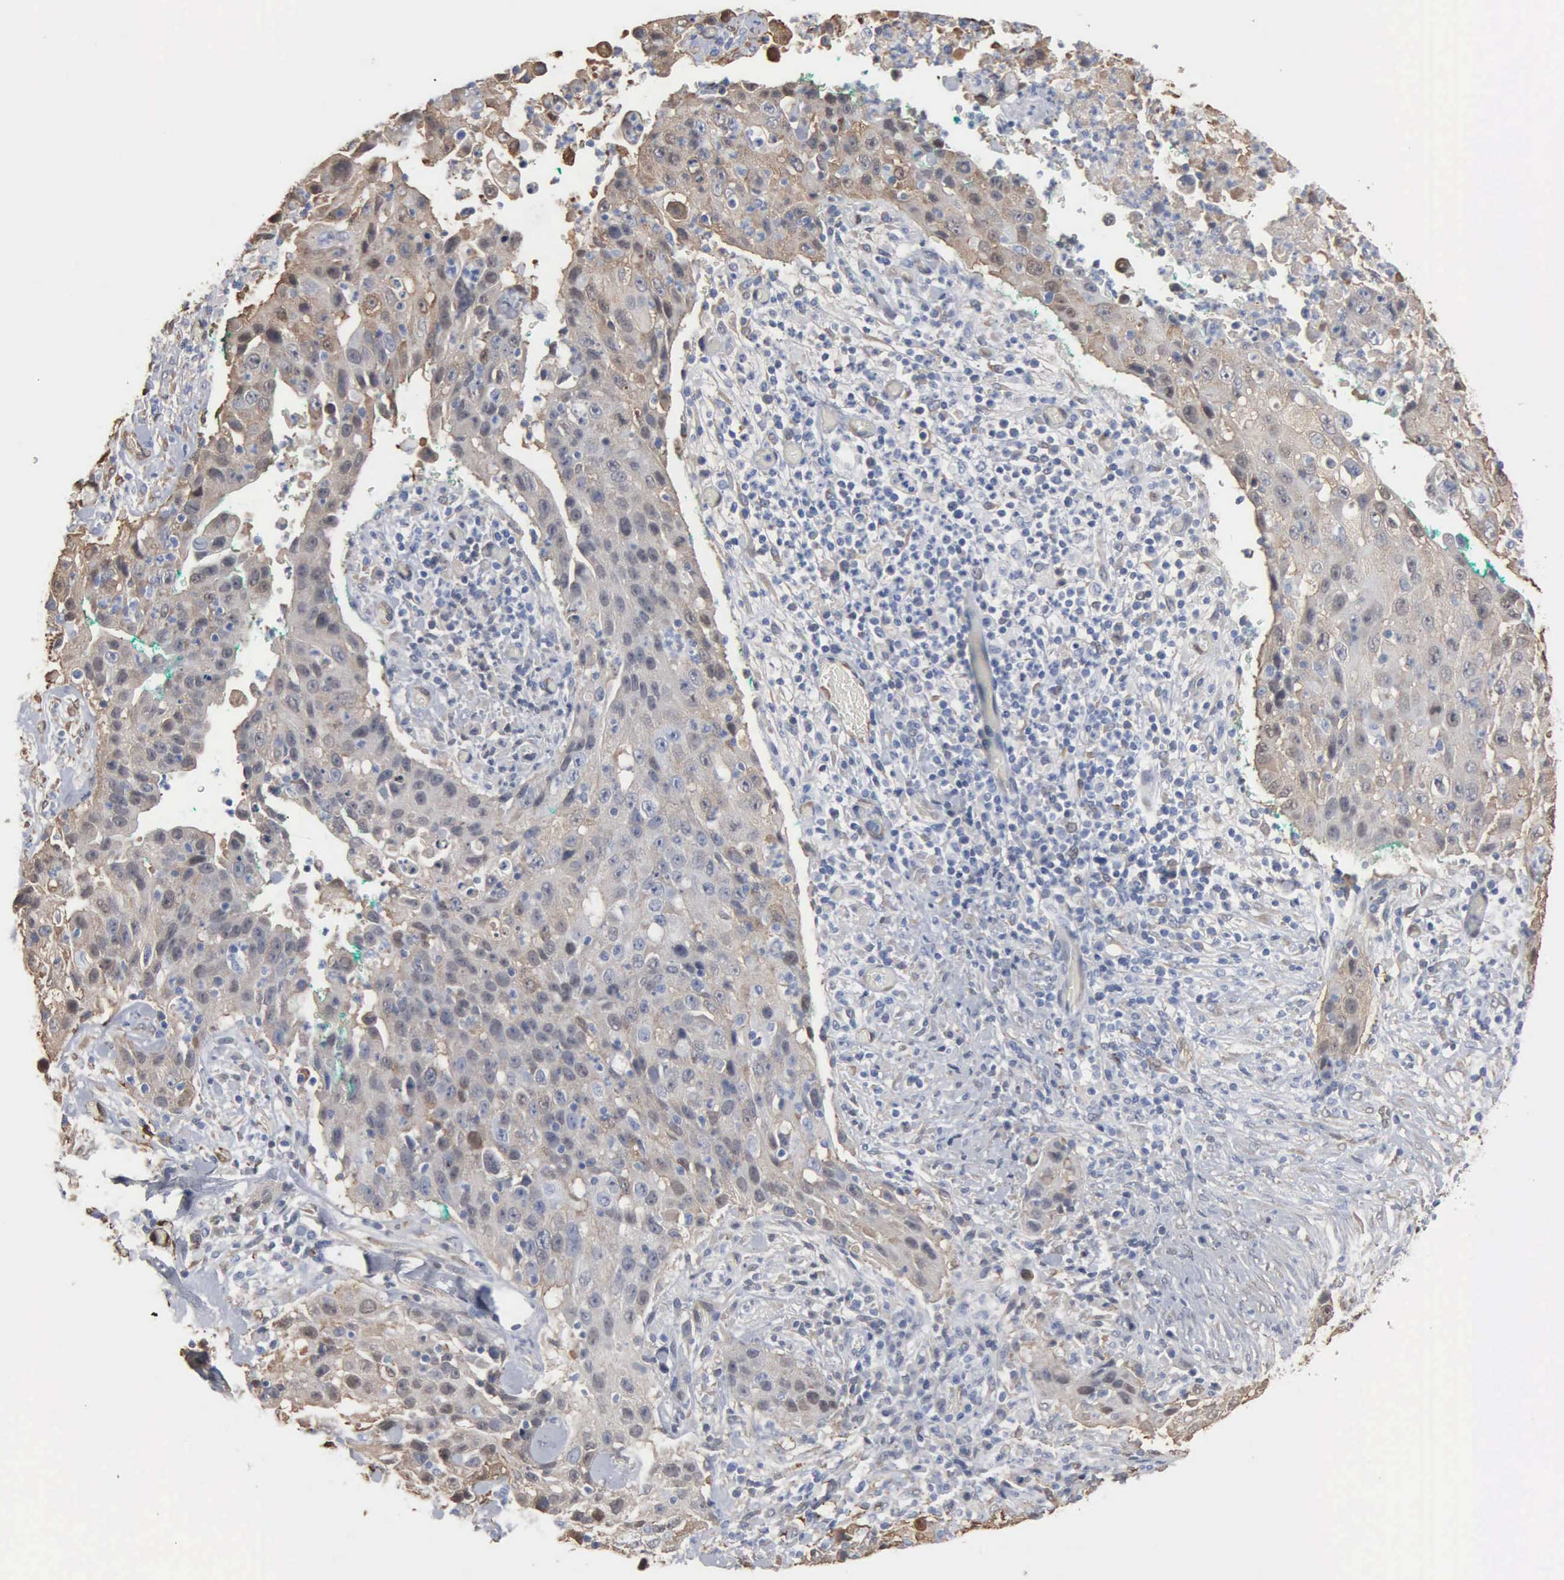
{"staining": {"intensity": "weak", "quantity": ">75%", "location": "cytoplasmic/membranous"}, "tissue": "lung cancer", "cell_type": "Tumor cells", "image_type": "cancer", "snomed": [{"axis": "morphology", "description": "Squamous cell carcinoma, NOS"}, {"axis": "topography", "description": "Lung"}], "caption": "Lung squamous cell carcinoma stained with DAB IHC displays low levels of weak cytoplasmic/membranous positivity in about >75% of tumor cells. (brown staining indicates protein expression, while blue staining denotes nuclei).", "gene": "FSCN1", "patient": {"sex": "male", "age": 64}}